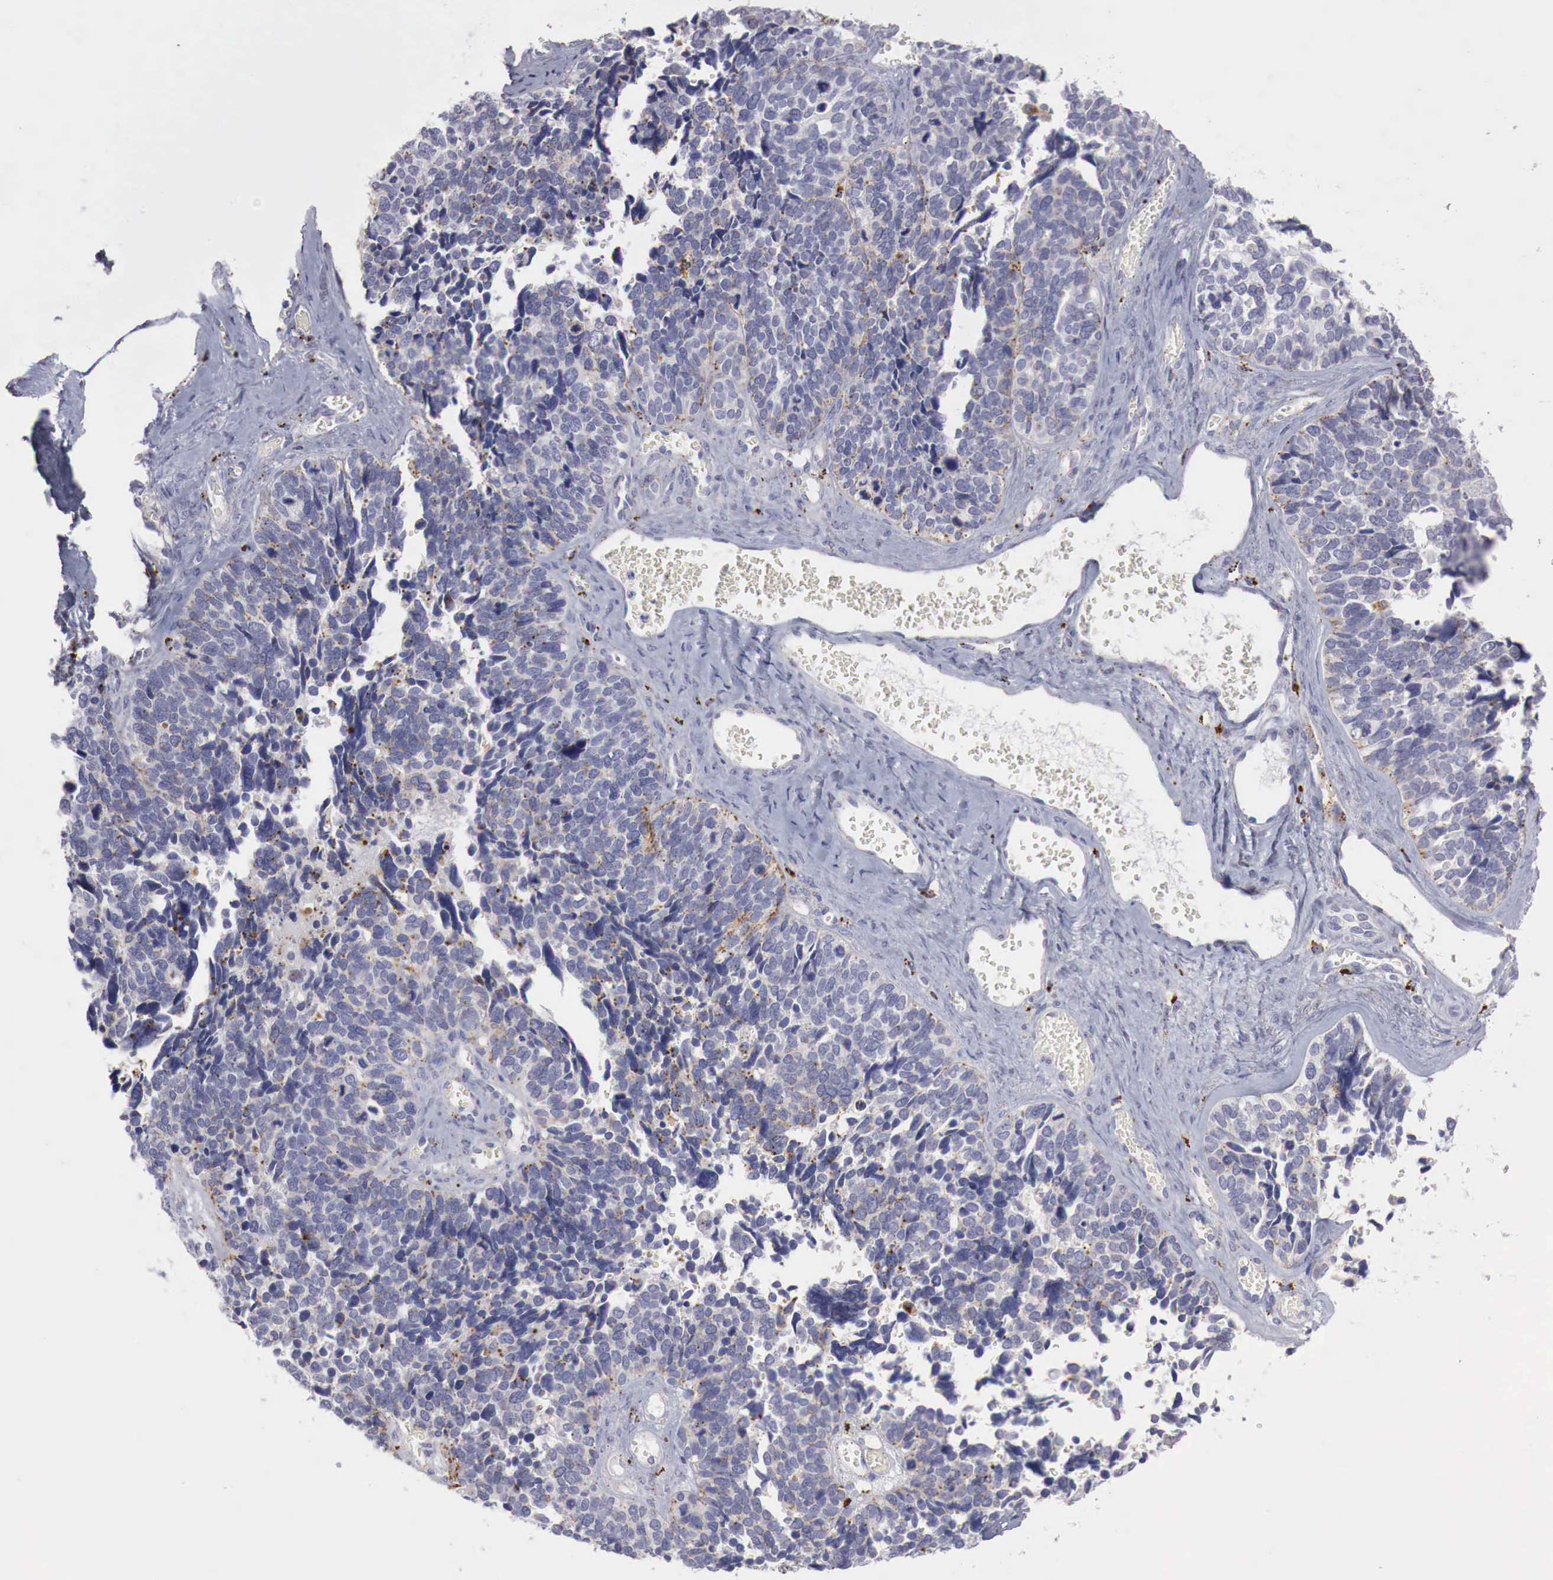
{"staining": {"intensity": "negative", "quantity": "none", "location": "none"}, "tissue": "ovarian cancer", "cell_type": "Tumor cells", "image_type": "cancer", "snomed": [{"axis": "morphology", "description": "Cystadenocarcinoma, serous, NOS"}, {"axis": "topography", "description": "Ovary"}], "caption": "Immunohistochemistry (IHC) image of neoplastic tissue: ovarian cancer stained with DAB (3,3'-diaminobenzidine) displays no significant protein positivity in tumor cells.", "gene": "GLA", "patient": {"sex": "female", "age": 77}}